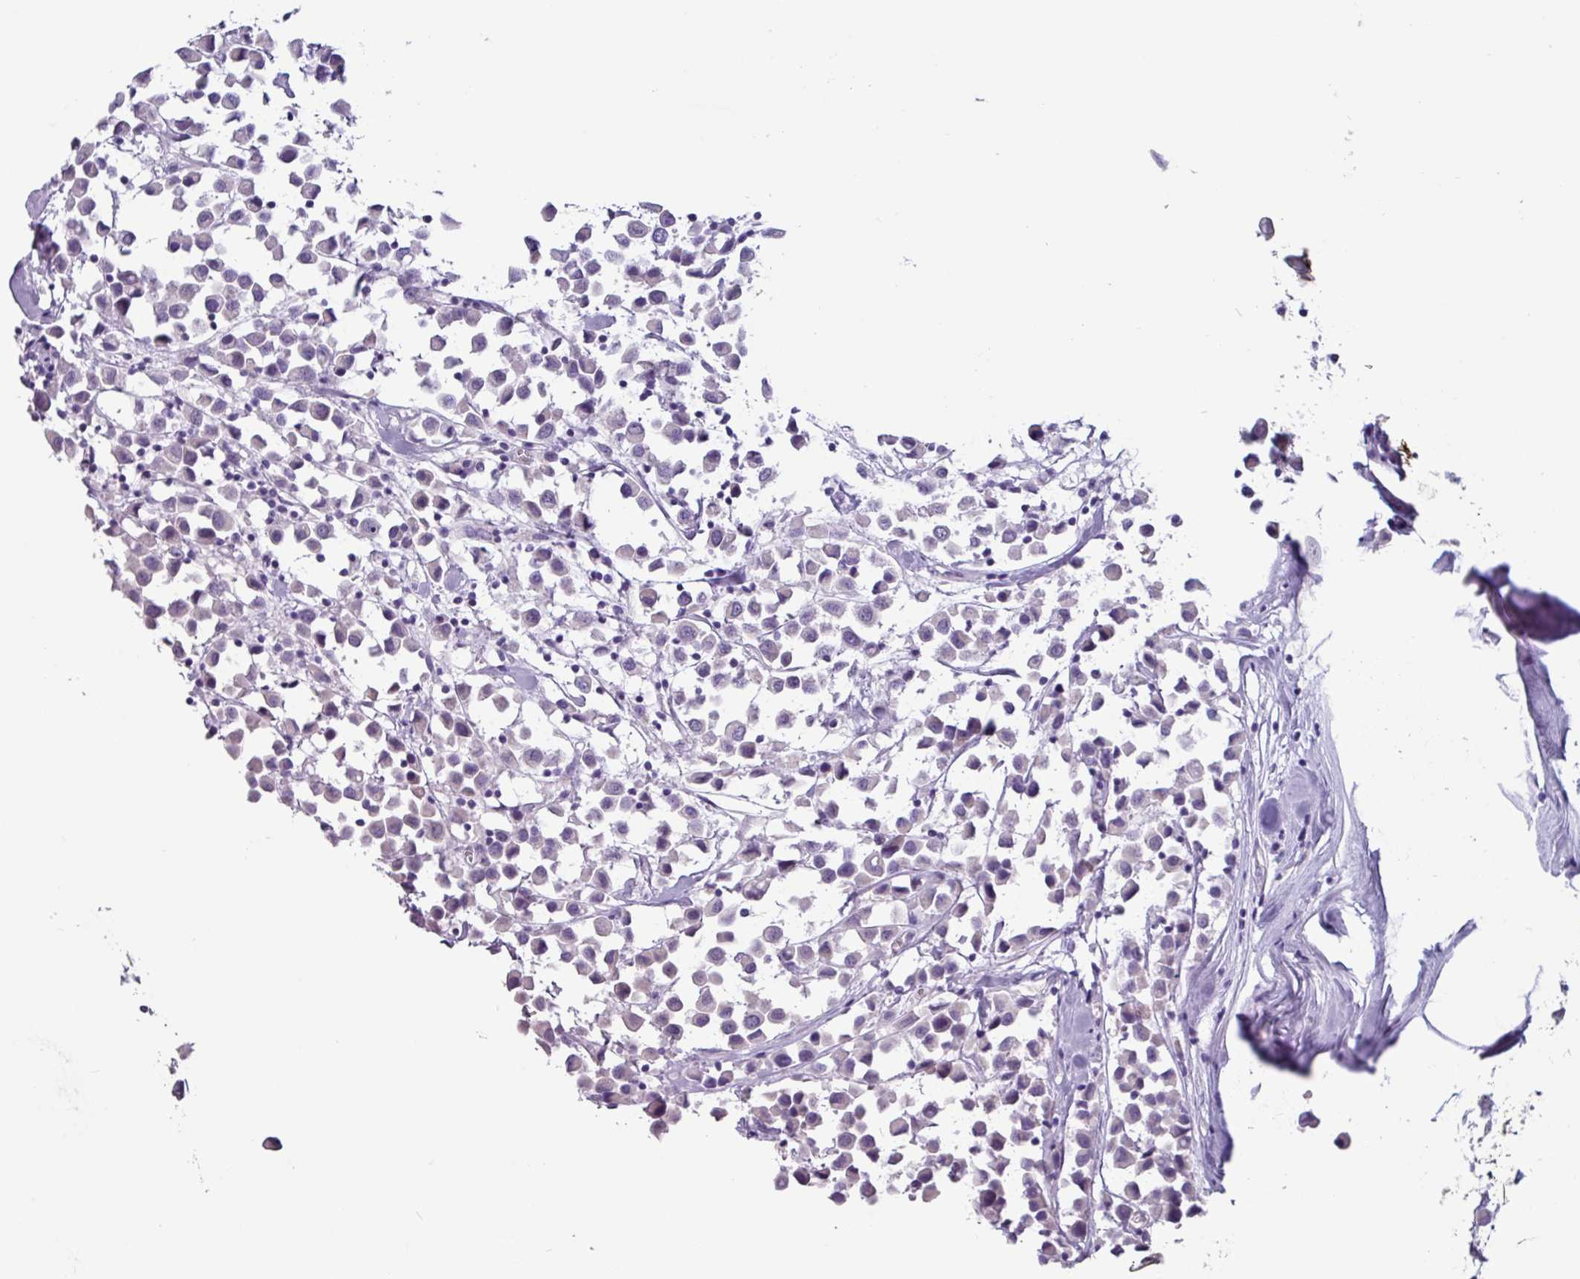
{"staining": {"intensity": "negative", "quantity": "none", "location": "none"}, "tissue": "breast cancer", "cell_type": "Tumor cells", "image_type": "cancer", "snomed": [{"axis": "morphology", "description": "Duct carcinoma"}, {"axis": "topography", "description": "Breast"}], "caption": "Immunohistochemistry of breast cancer (infiltrating ductal carcinoma) exhibits no staining in tumor cells.", "gene": "OTX1", "patient": {"sex": "female", "age": 61}}